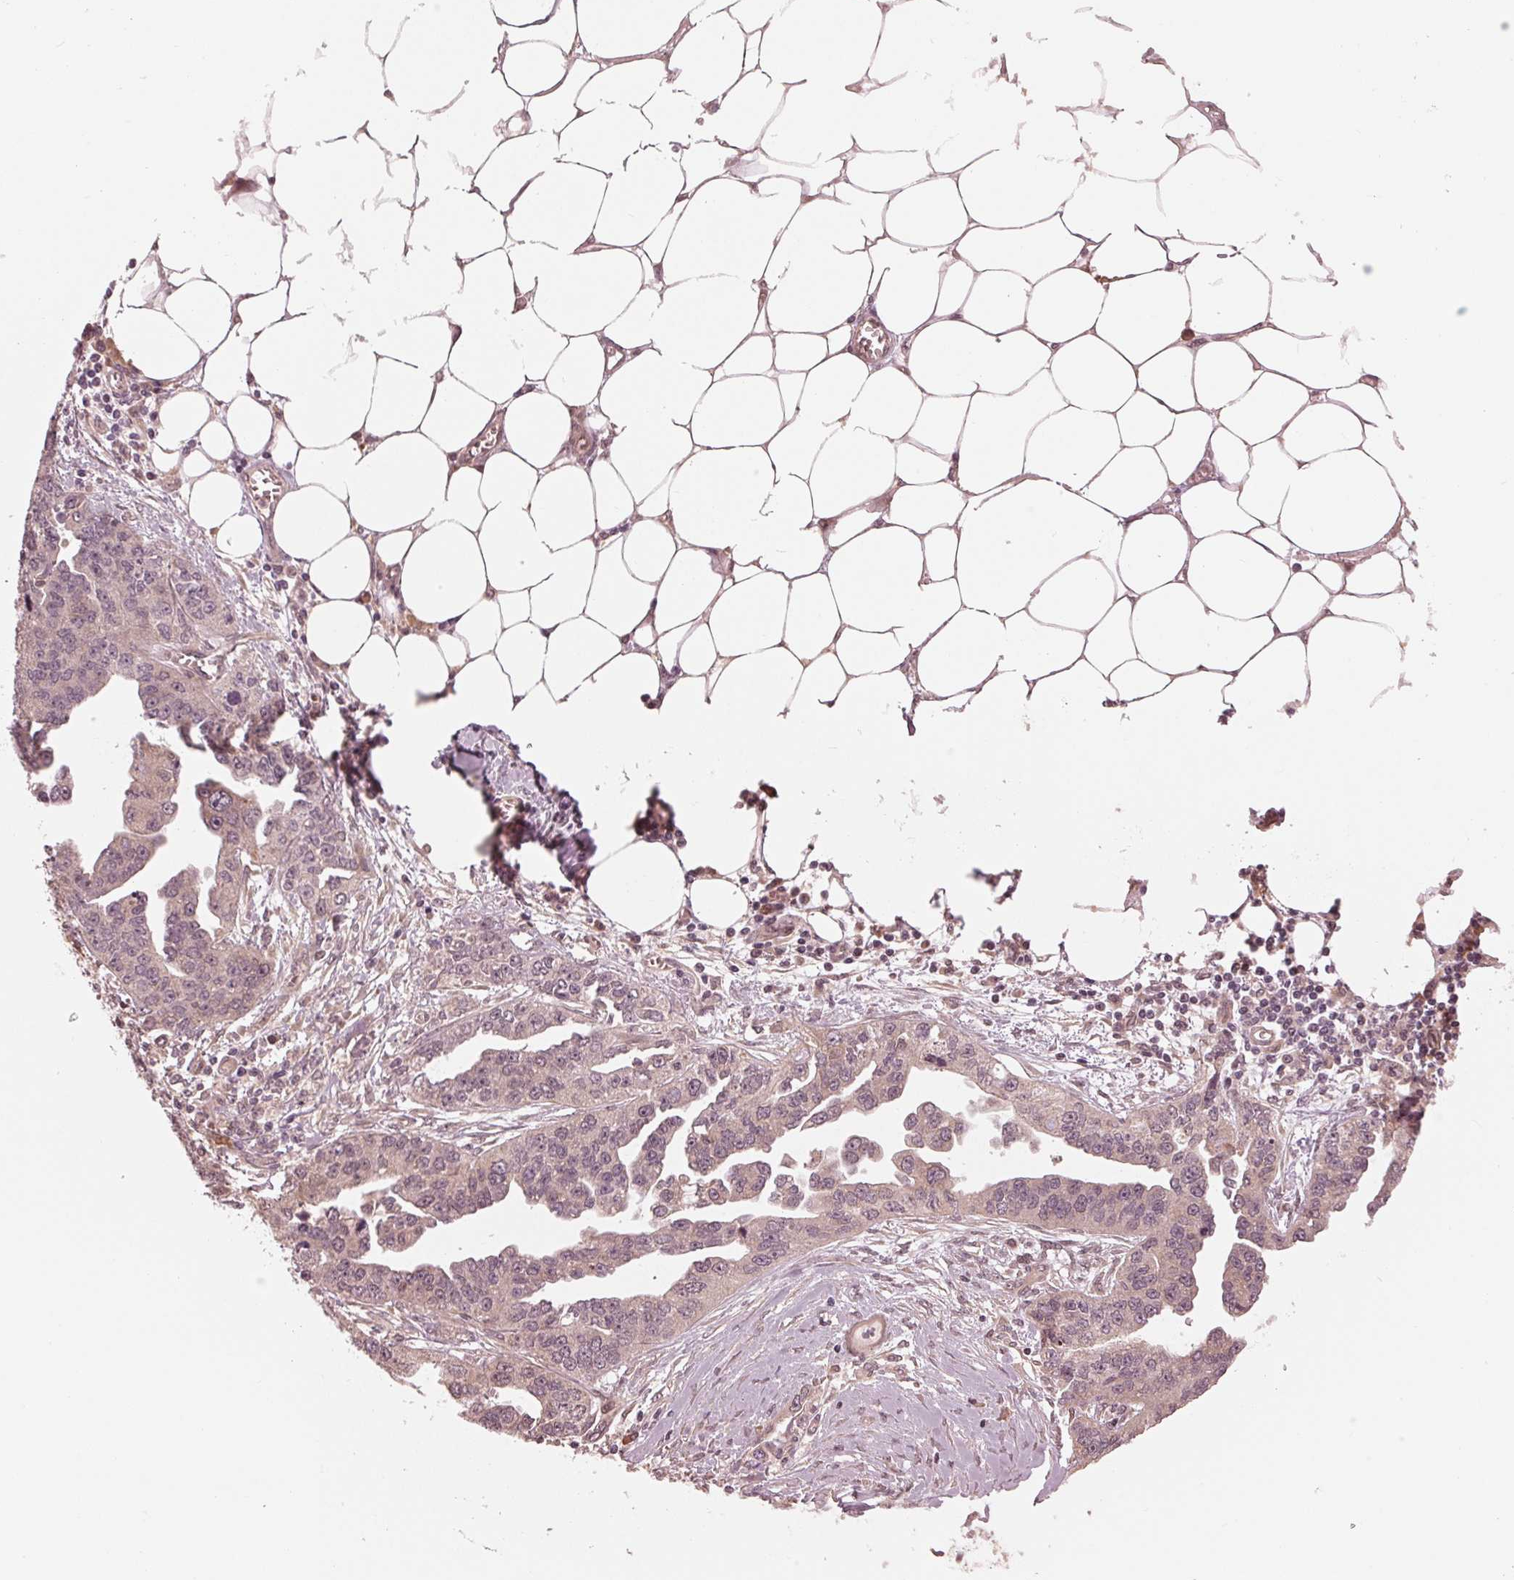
{"staining": {"intensity": "weak", "quantity": "25%-75%", "location": "cytoplasmic/membranous"}, "tissue": "ovarian cancer", "cell_type": "Tumor cells", "image_type": "cancer", "snomed": [{"axis": "morphology", "description": "Cystadenocarcinoma, serous, NOS"}, {"axis": "topography", "description": "Ovary"}], "caption": "The micrograph displays a brown stain indicating the presence of a protein in the cytoplasmic/membranous of tumor cells in ovarian serous cystadenocarcinoma.", "gene": "ZNF471", "patient": {"sex": "female", "age": 75}}